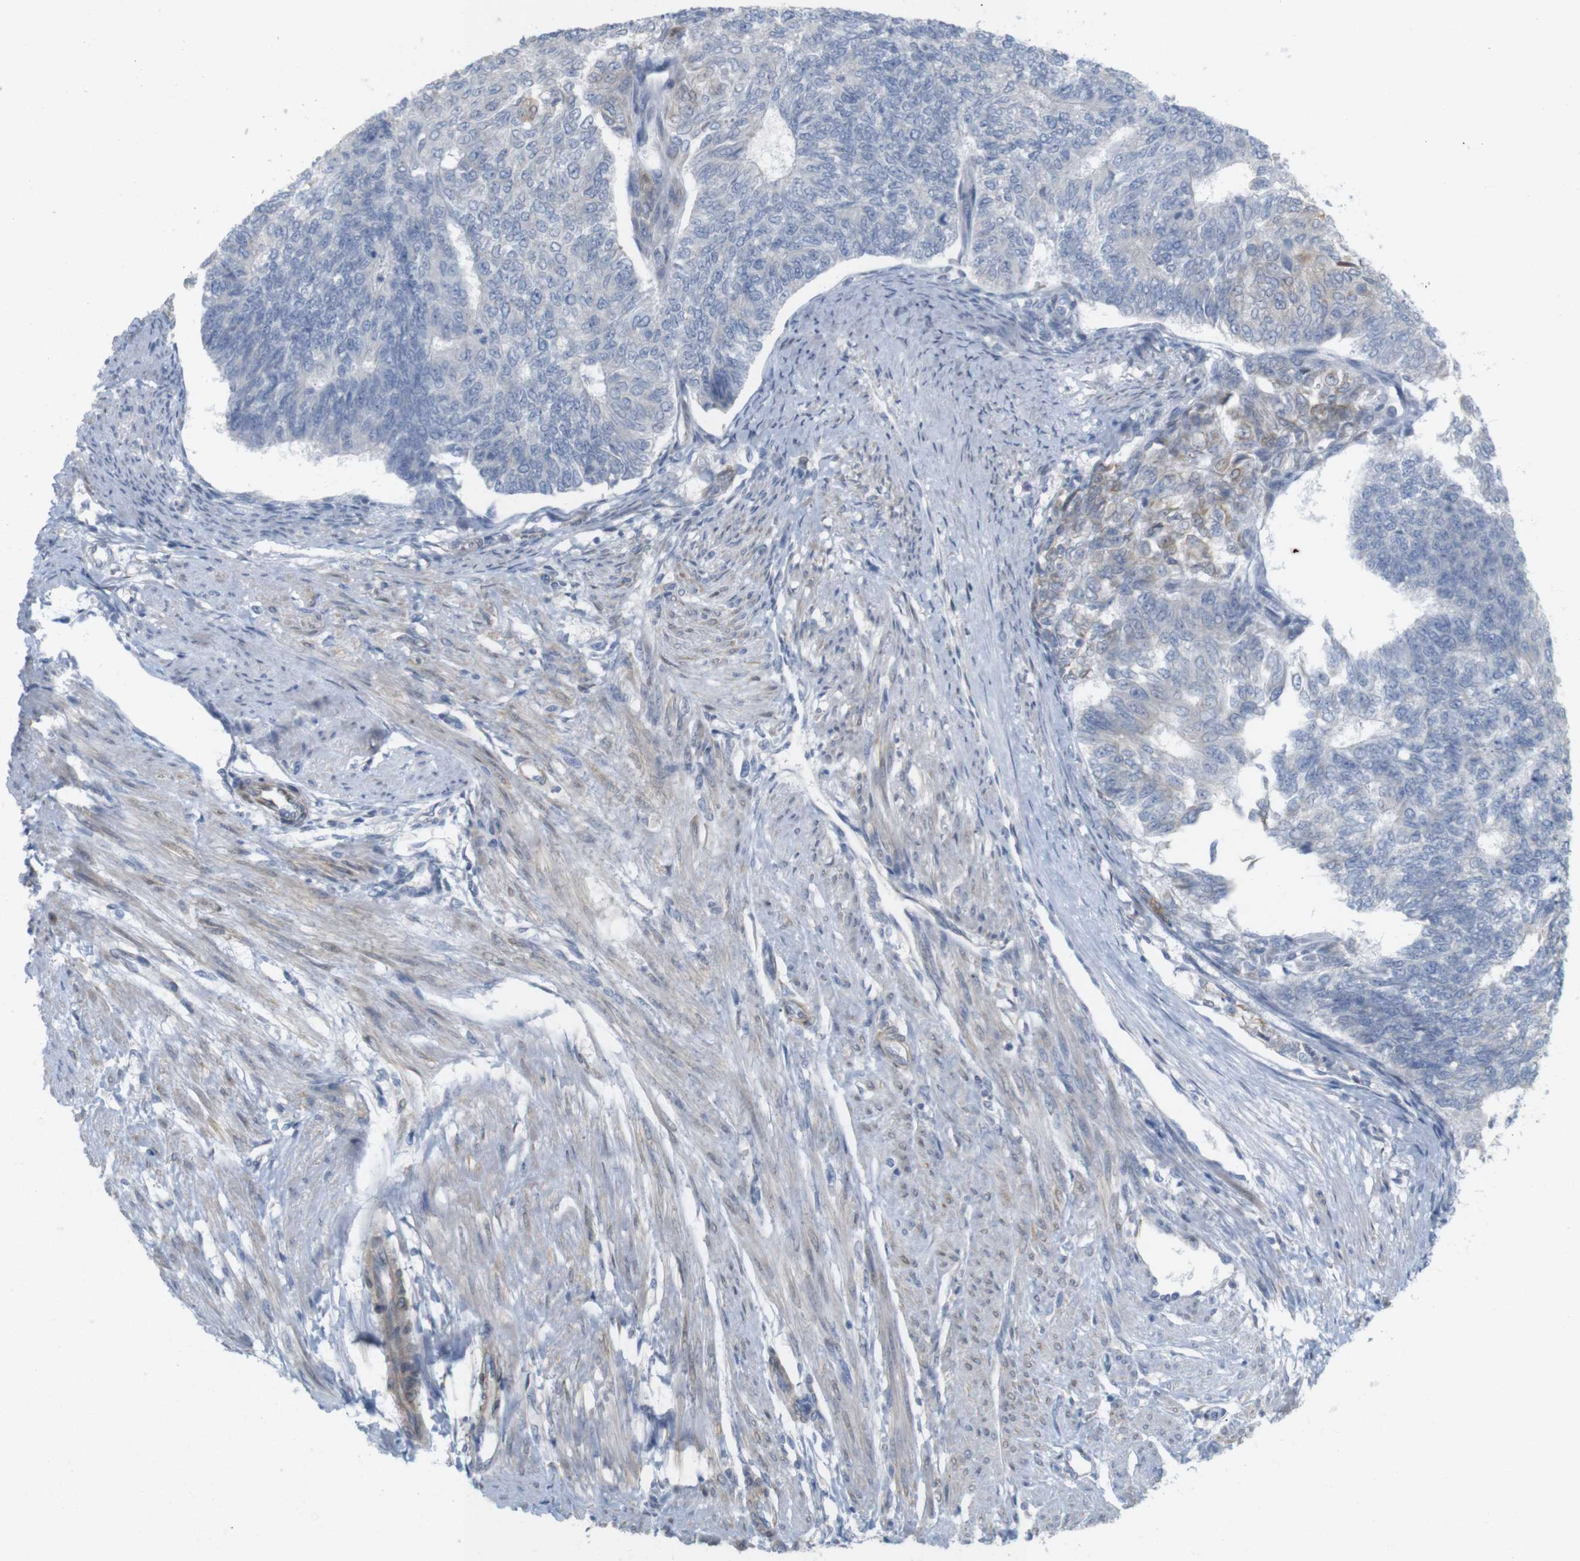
{"staining": {"intensity": "weak", "quantity": "<25%", "location": "cytoplasmic/membranous"}, "tissue": "endometrial cancer", "cell_type": "Tumor cells", "image_type": "cancer", "snomed": [{"axis": "morphology", "description": "Adenocarcinoma, NOS"}, {"axis": "topography", "description": "Endometrium"}], "caption": "IHC of human adenocarcinoma (endometrial) displays no positivity in tumor cells.", "gene": "ITPR1", "patient": {"sex": "female", "age": 32}}